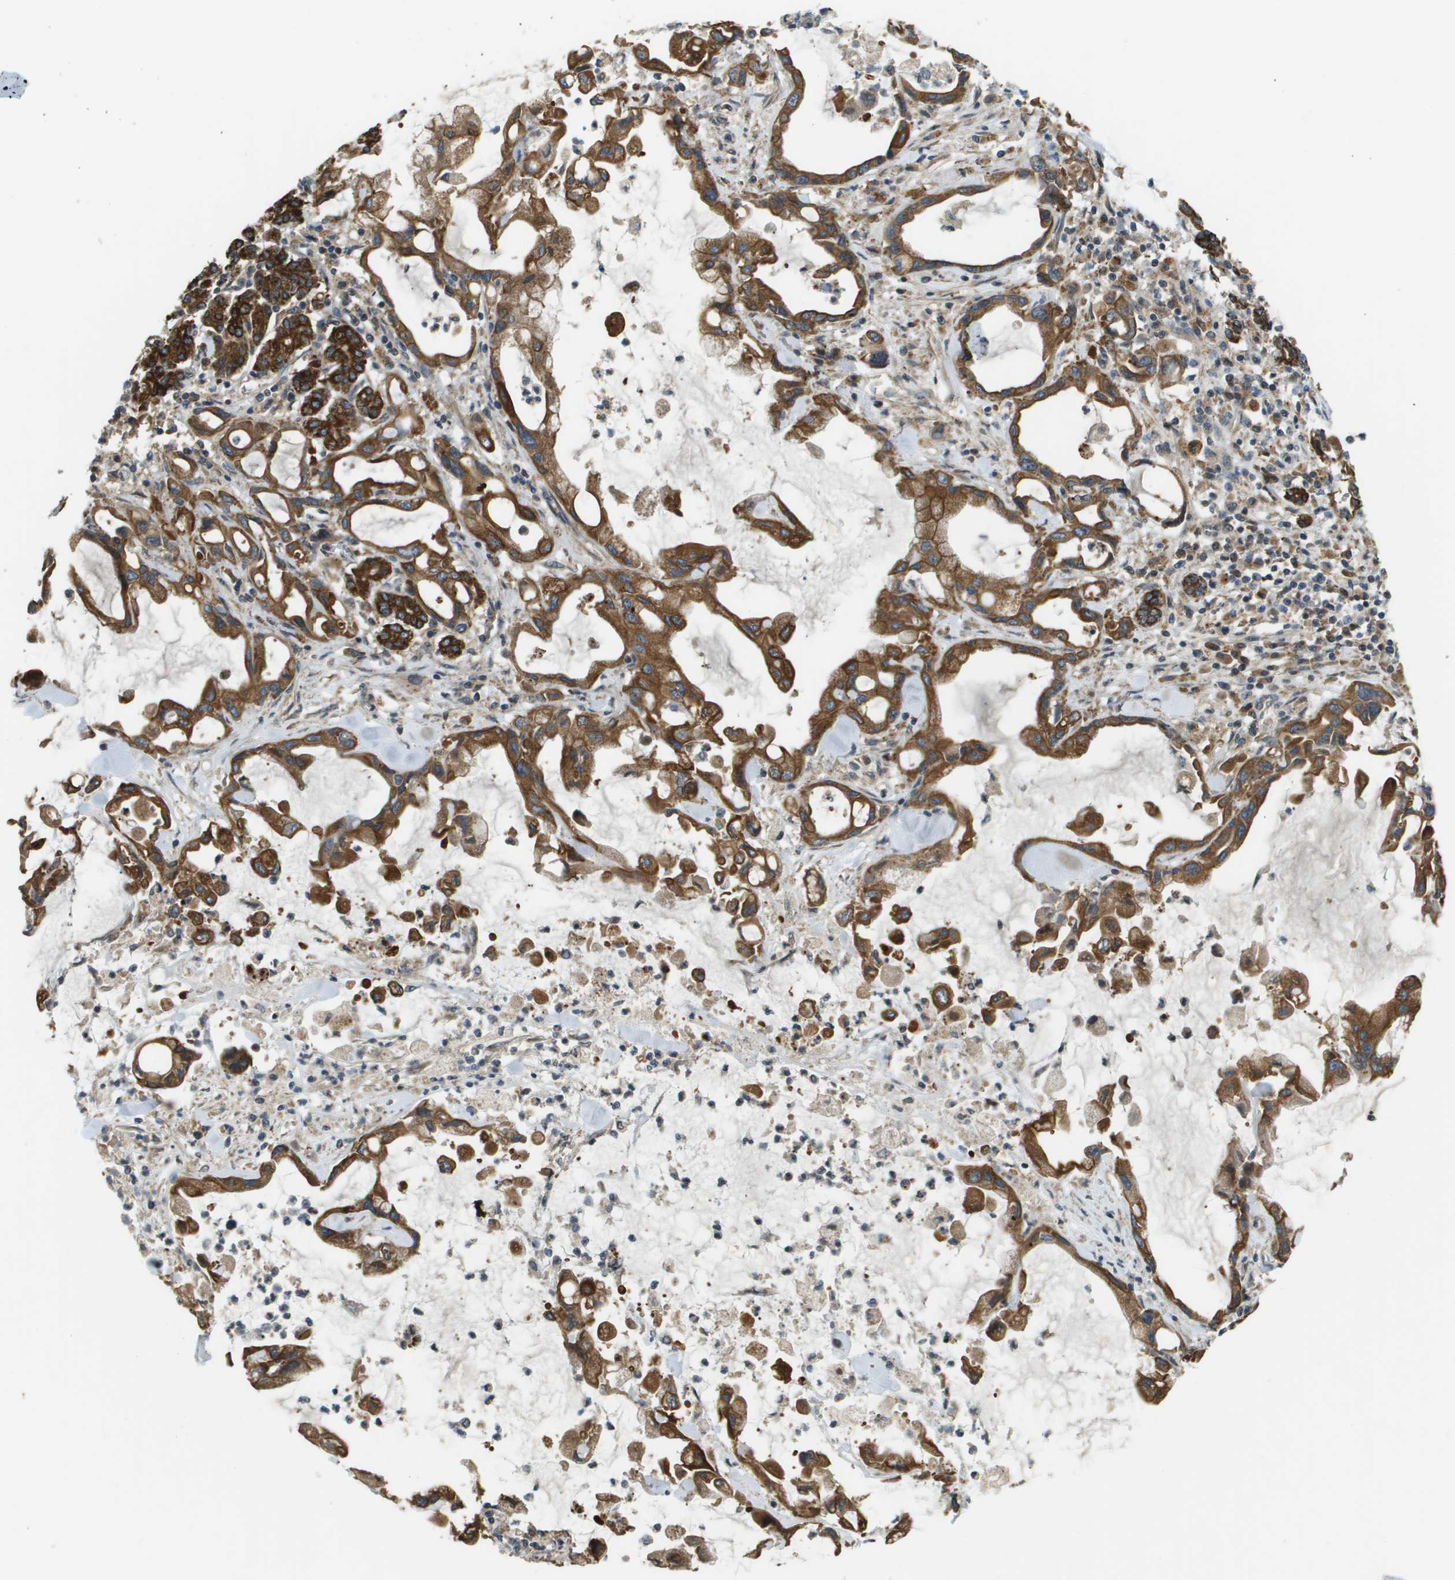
{"staining": {"intensity": "strong", "quantity": ">75%", "location": "cytoplasmic/membranous"}, "tissue": "pancreatic cancer", "cell_type": "Tumor cells", "image_type": "cancer", "snomed": [{"axis": "morphology", "description": "Adenocarcinoma, NOS"}, {"axis": "topography", "description": "Pancreas"}], "caption": "A brown stain highlights strong cytoplasmic/membranous positivity of a protein in human pancreatic cancer tumor cells.", "gene": "CDKN2C", "patient": {"sex": "female", "age": 57}}